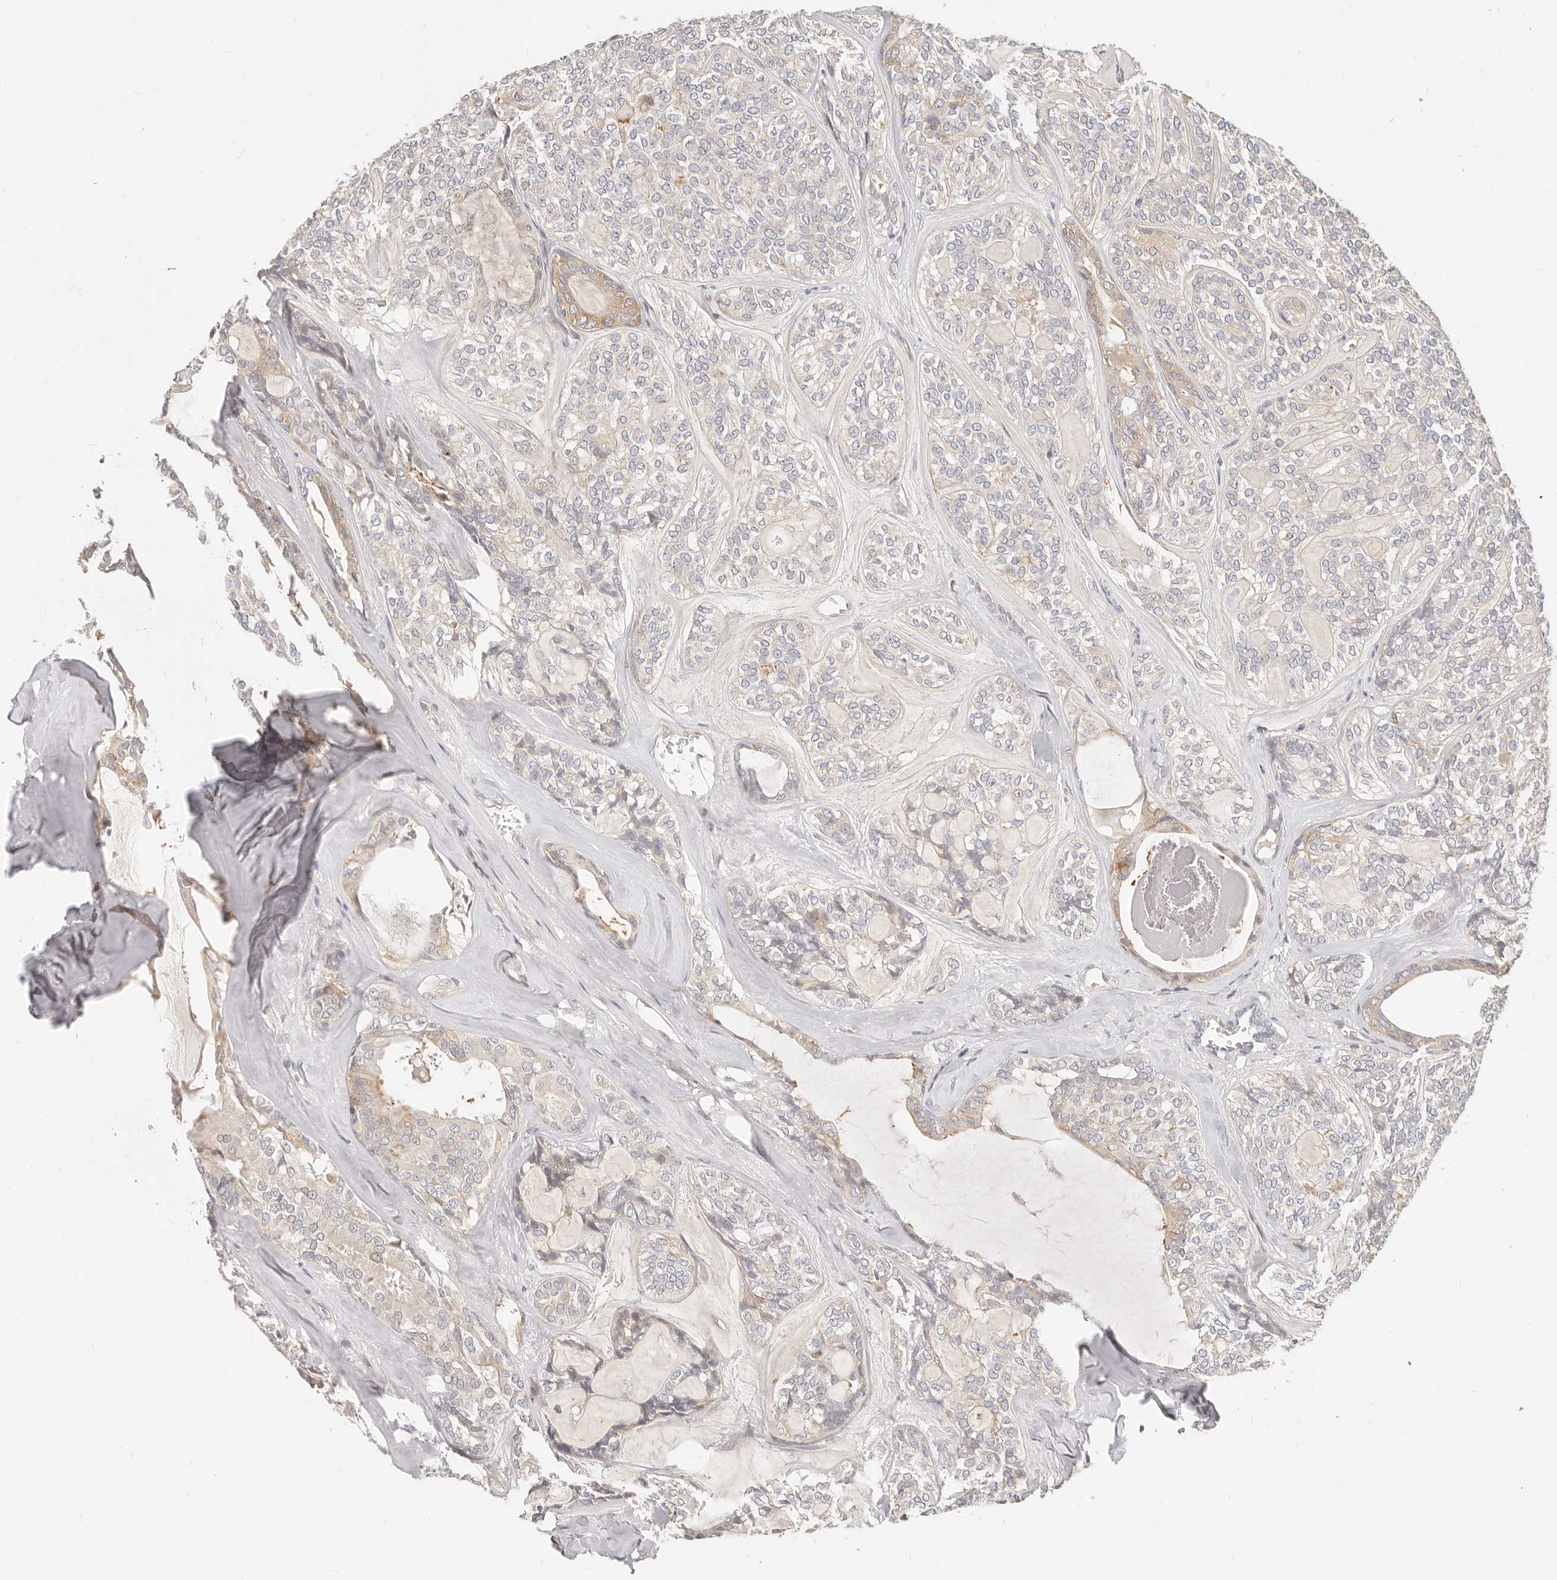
{"staining": {"intensity": "moderate", "quantity": "<25%", "location": "cytoplasmic/membranous"}, "tissue": "head and neck cancer", "cell_type": "Tumor cells", "image_type": "cancer", "snomed": [{"axis": "morphology", "description": "Adenocarcinoma, NOS"}, {"axis": "topography", "description": "Head-Neck"}], "caption": "Protein staining demonstrates moderate cytoplasmic/membranous staining in about <25% of tumor cells in head and neck adenocarcinoma. The staining was performed using DAB, with brown indicating positive protein expression. Nuclei are stained blue with hematoxylin.", "gene": "DTNBP1", "patient": {"sex": "male", "age": 66}}